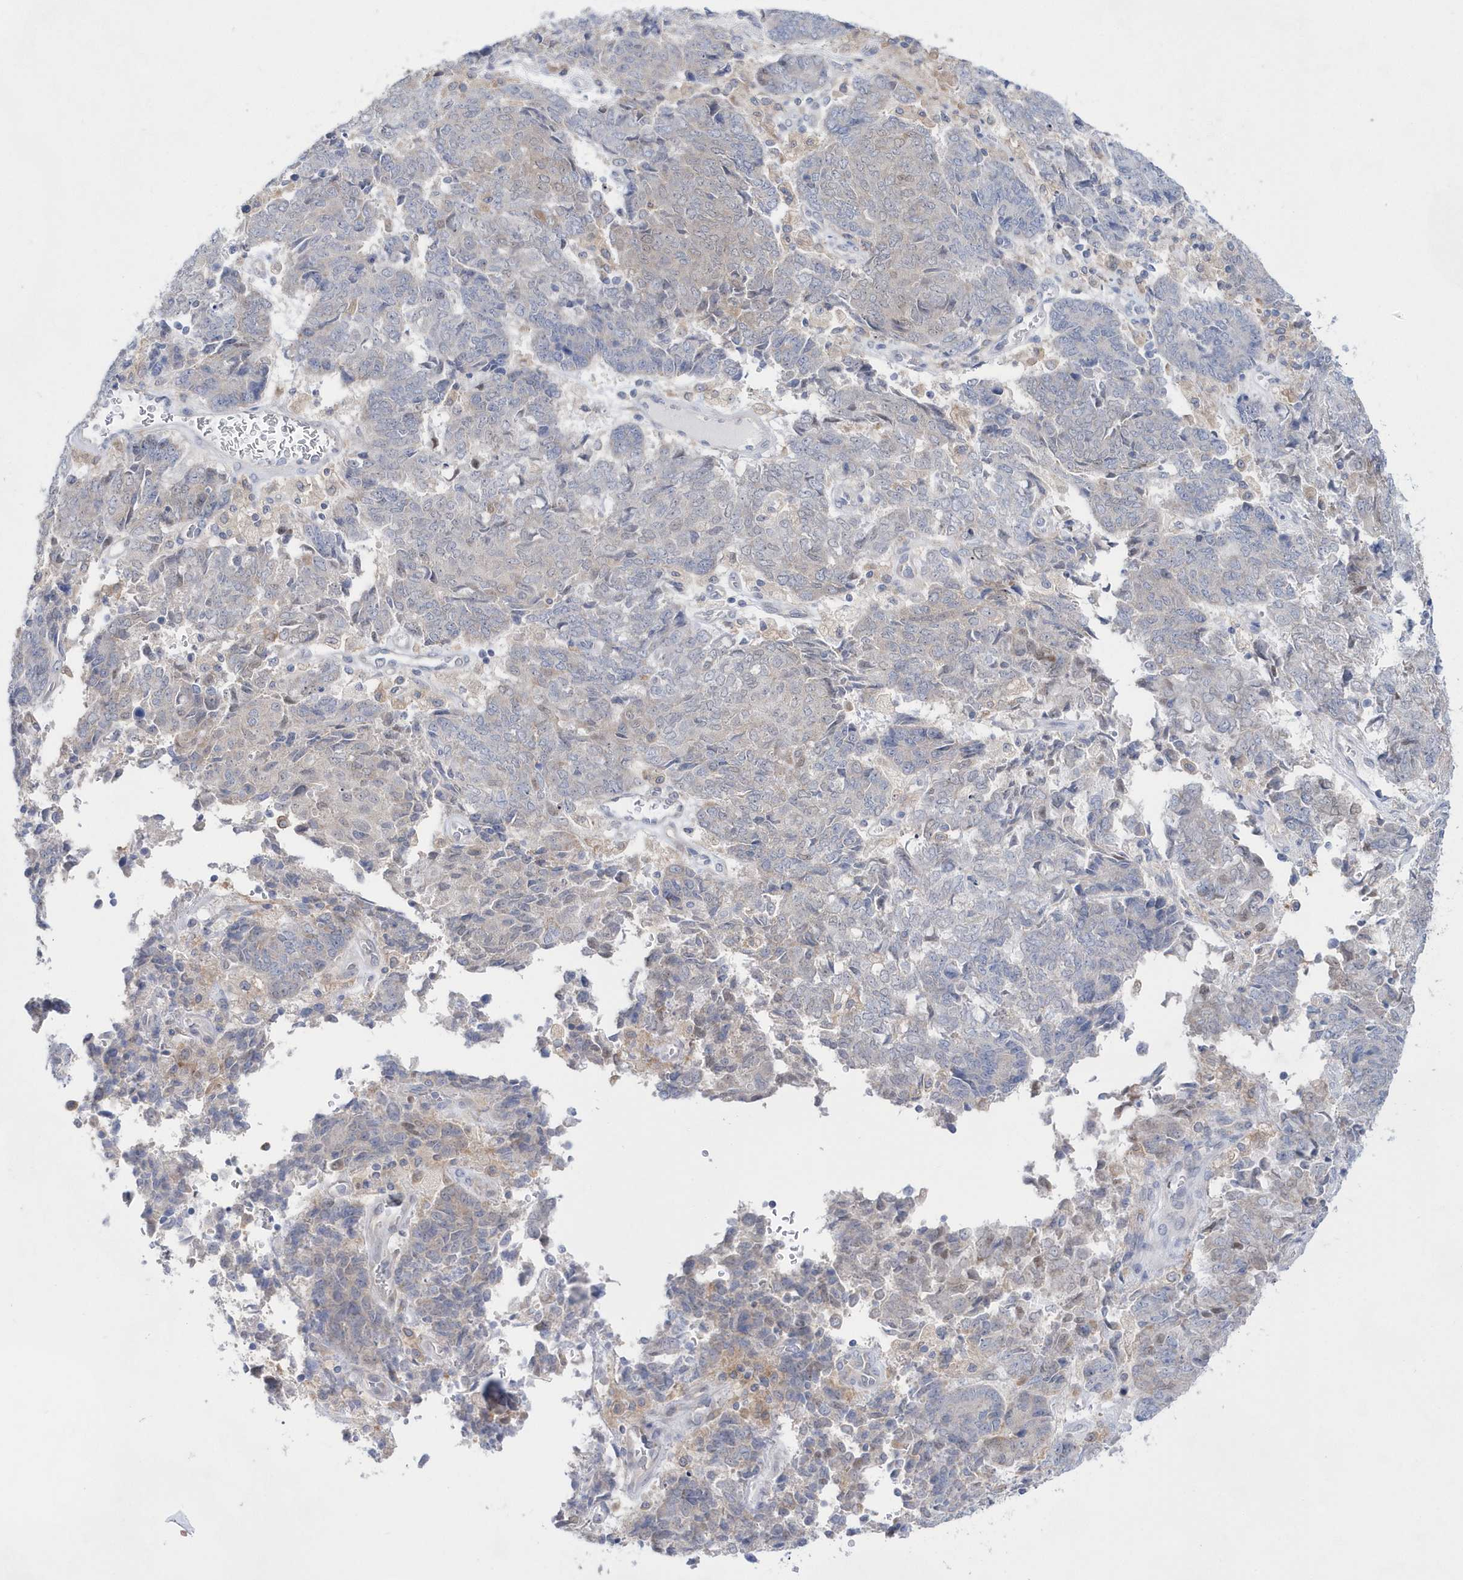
{"staining": {"intensity": "weak", "quantity": "<25%", "location": "cytoplasmic/membranous"}, "tissue": "endometrial cancer", "cell_type": "Tumor cells", "image_type": "cancer", "snomed": [{"axis": "morphology", "description": "Adenocarcinoma, NOS"}, {"axis": "topography", "description": "Endometrium"}], "caption": "A high-resolution histopathology image shows immunohistochemistry (IHC) staining of endometrial cancer, which demonstrates no significant staining in tumor cells.", "gene": "BDH2", "patient": {"sex": "female", "age": 80}}